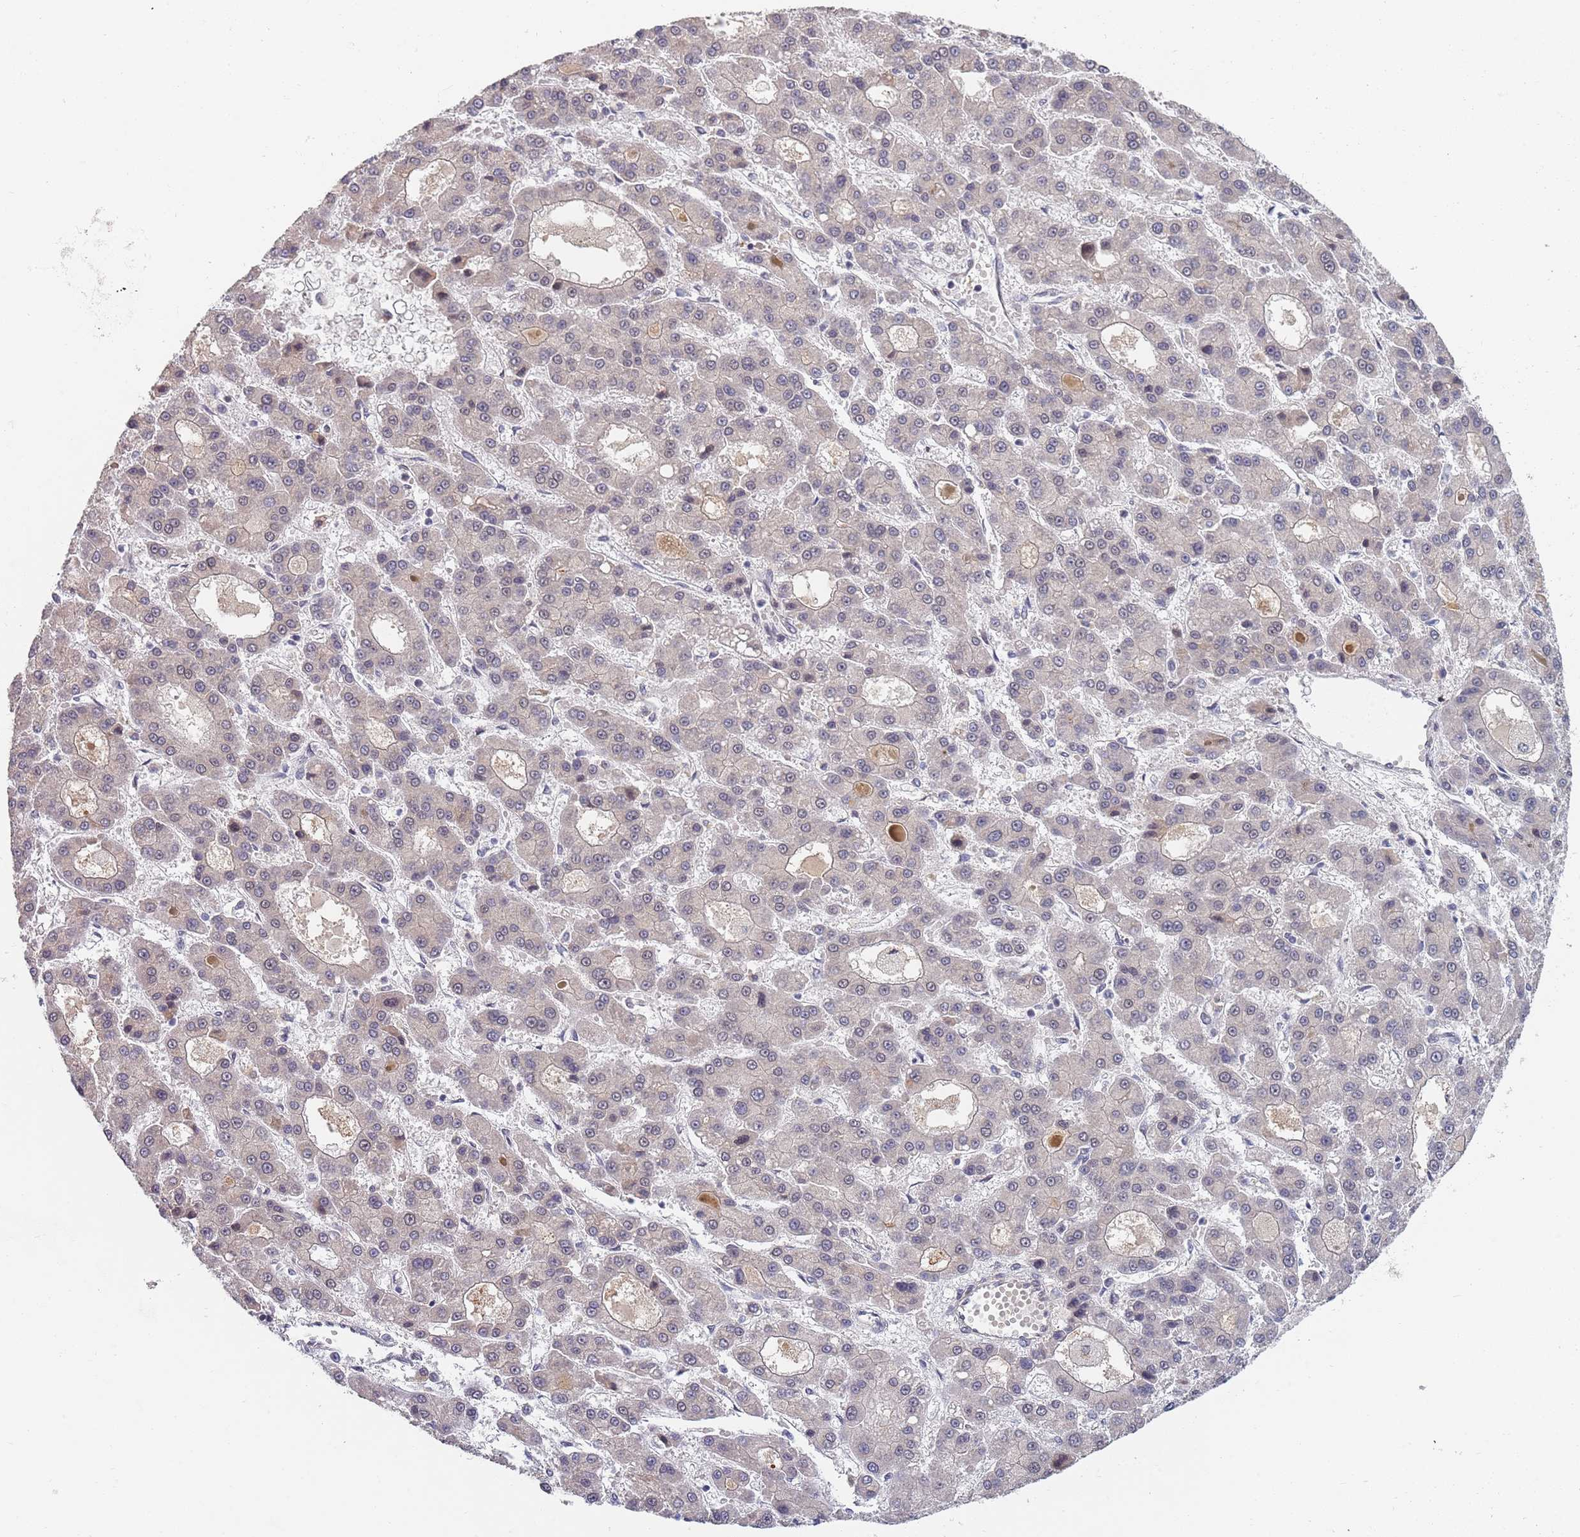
{"staining": {"intensity": "negative", "quantity": "none", "location": "none"}, "tissue": "liver cancer", "cell_type": "Tumor cells", "image_type": "cancer", "snomed": [{"axis": "morphology", "description": "Carcinoma, Hepatocellular, NOS"}, {"axis": "topography", "description": "Liver"}], "caption": "Human liver cancer (hepatocellular carcinoma) stained for a protein using immunohistochemistry demonstrates no staining in tumor cells.", "gene": "B4GALT4", "patient": {"sex": "male", "age": 70}}